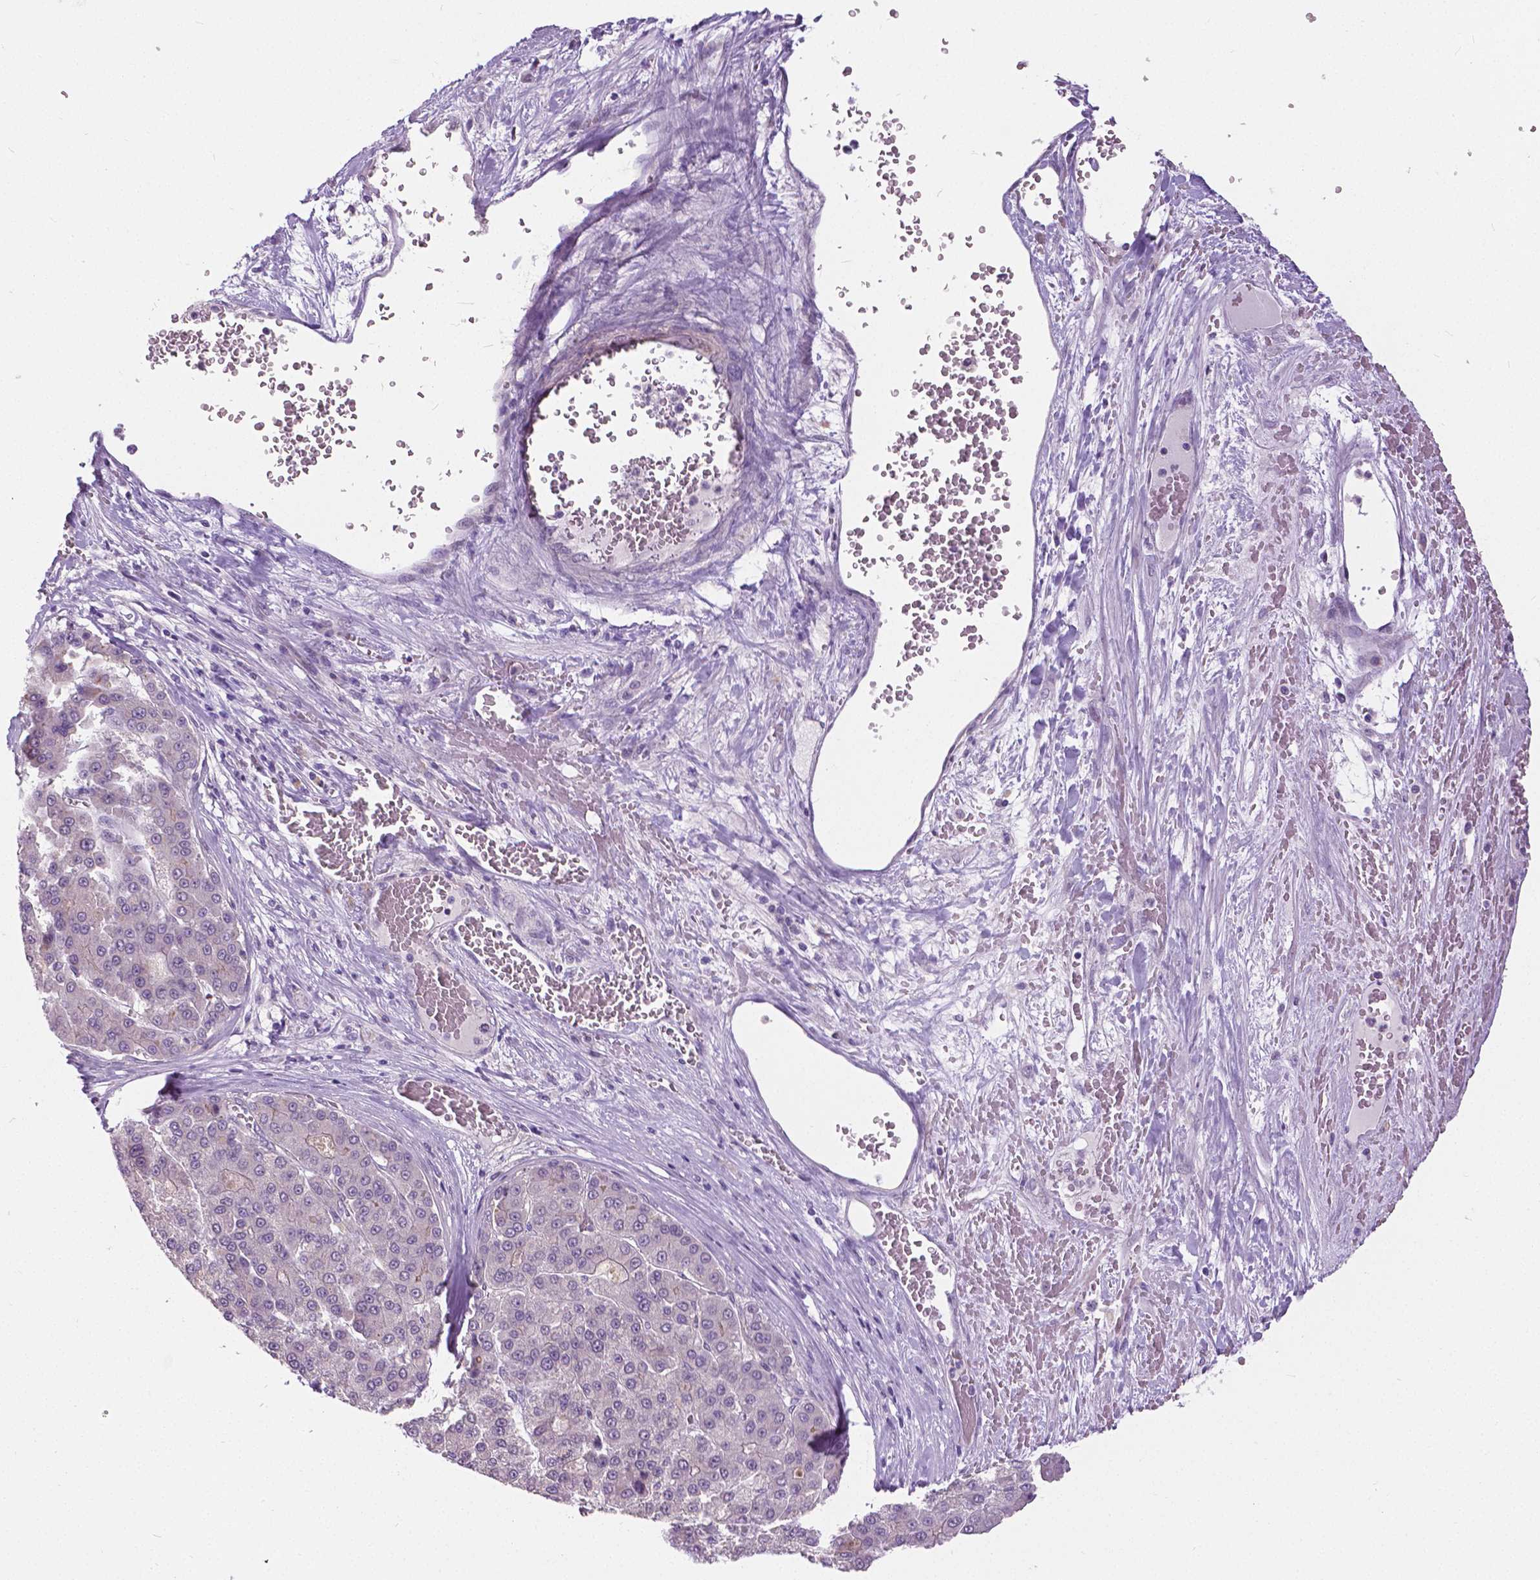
{"staining": {"intensity": "negative", "quantity": "none", "location": "none"}, "tissue": "liver cancer", "cell_type": "Tumor cells", "image_type": "cancer", "snomed": [{"axis": "morphology", "description": "Carcinoma, Hepatocellular, NOS"}, {"axis": "topography", "description": "Liver"}], "caption": "The image shows no significant positivity in tumor cells of liver hepatocellular carcinoma.", "gene": "FOXA1", "patient": {"sex": "male", "age": 70}}